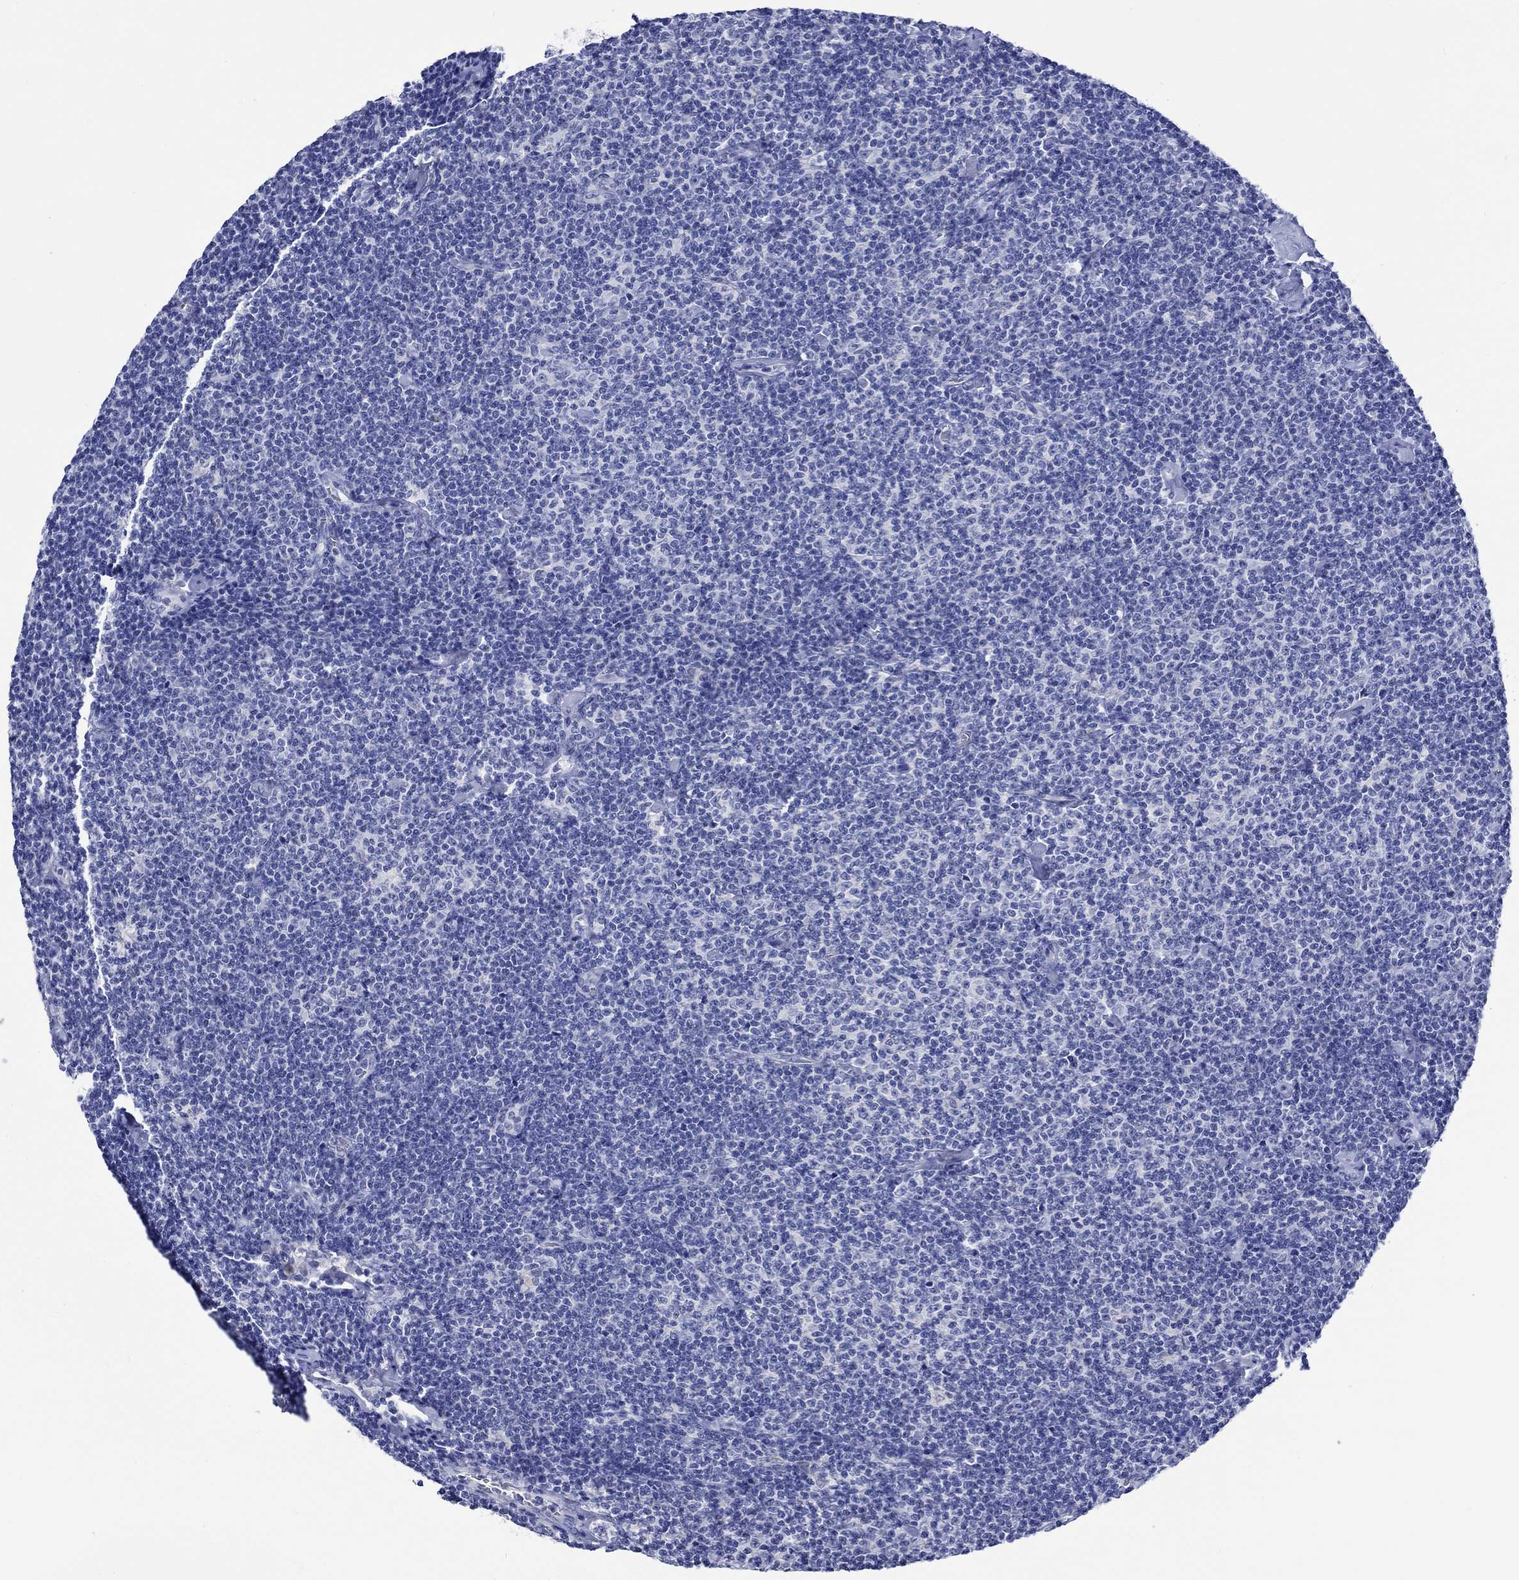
{"staining": {"intensity": "negative", "quantity": "none", "location": "none"}, "tissue": "lymphoma", "cell_type": "Tumor cells", "image_type": "cancer", "snomed": [{"axis": "morphology", "description": "Malignant lymphoma, non-Hodgkin's type, Low grade"}, {"axis": "topography", "description": "Lymph node"}], "caption": "An immunohistochemistry image of lymphoma is shown. There is no staining in tumor cells of lymphoma. (Brightfield microscopy of DAB (3,3'-diaminobenzidine) immunohistochemistry (IHC) at high magnification).", "gene": "KLHL35", "patient": {"sex": "male", "age": 81}}